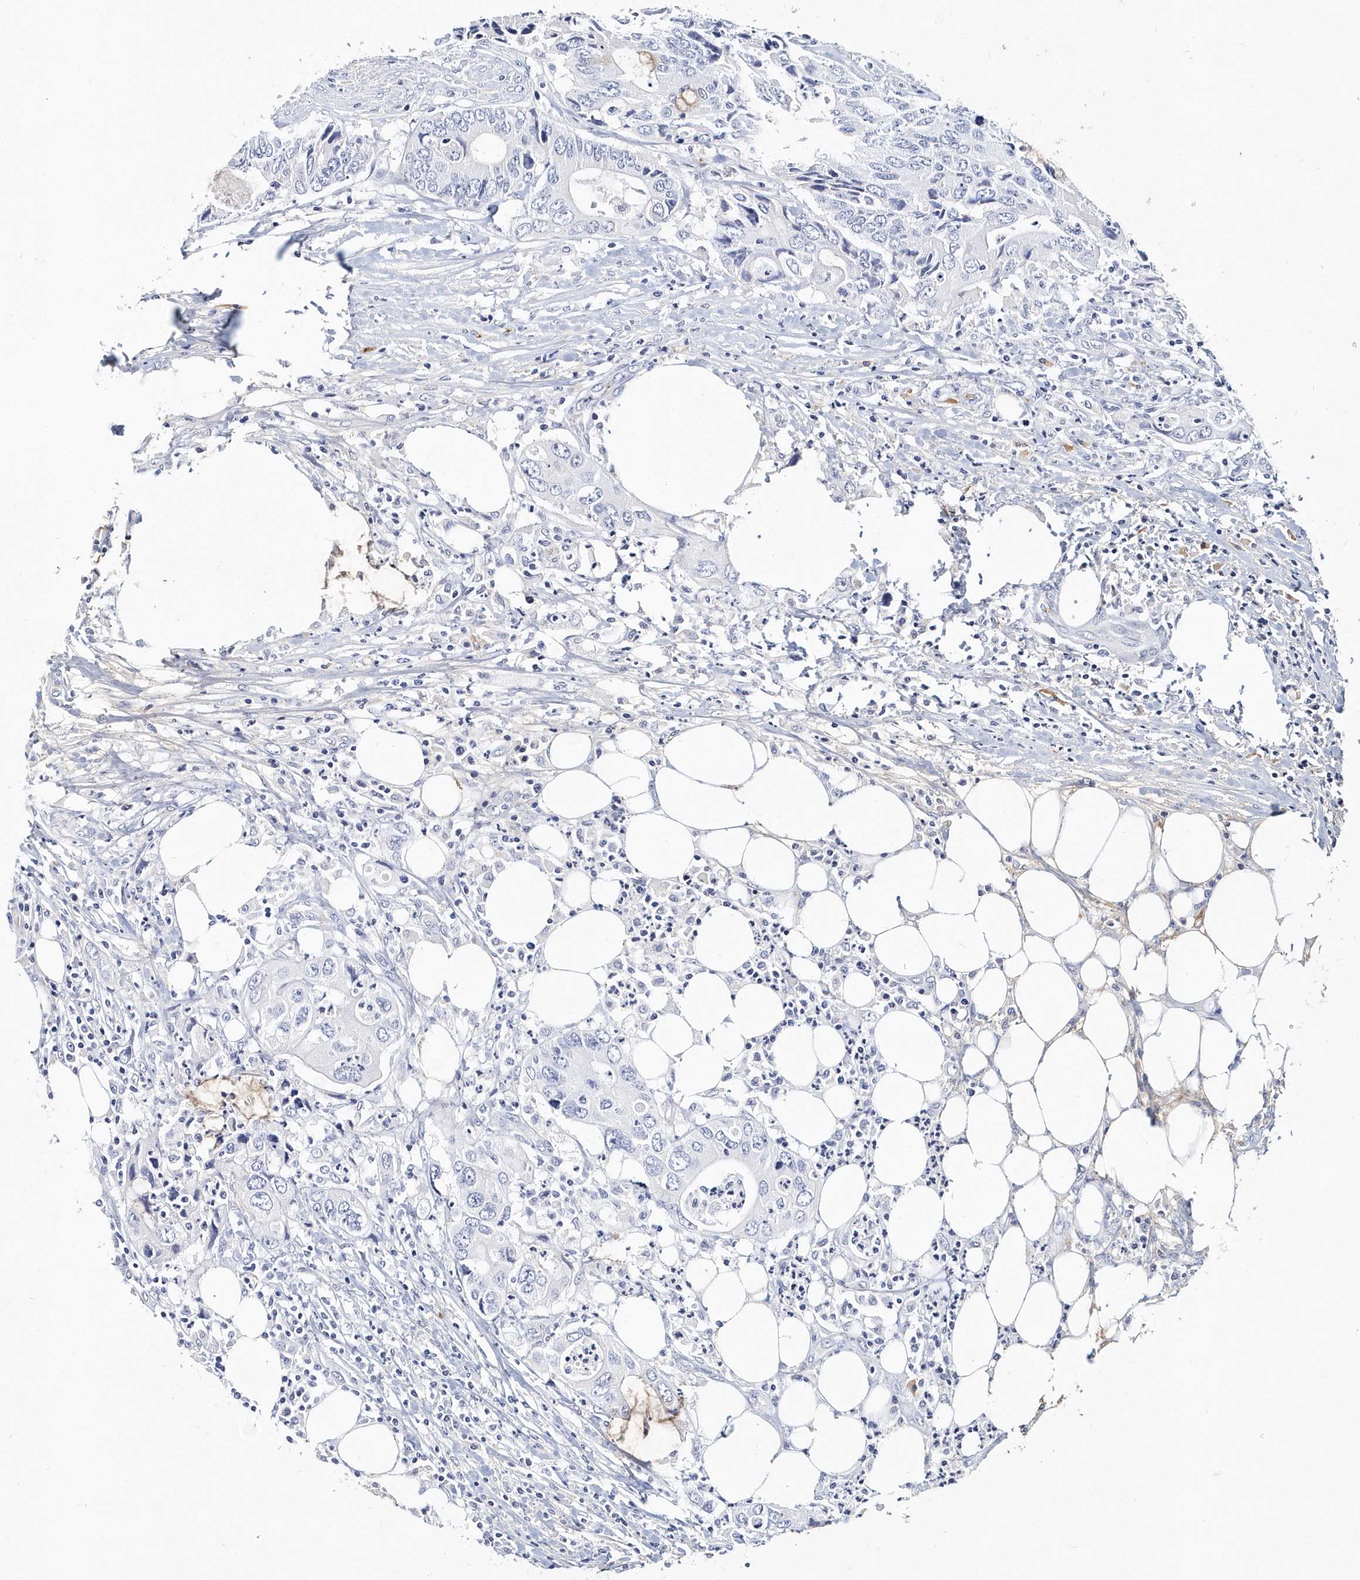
{"staining": {"intensity": "negative", "quantity": "none", "location": "none"}, "tissue": "colorectal cancer", "cell_type": "Tumor cells", "image_type": "cancer", "snomed": [{"axis": "morphology", "description": "Adenocarcinoma, NOS"}, {"axis": "topography", "description": "Colon"}], "caption": "Human colorectal cancer (adenocarcinoma) stained for a protein using immunohistochemistry (IHC) exhibits no staining in tumor cells.", "gene": "ITGA2B", "patient": {"sex": "male", "age": 71}}